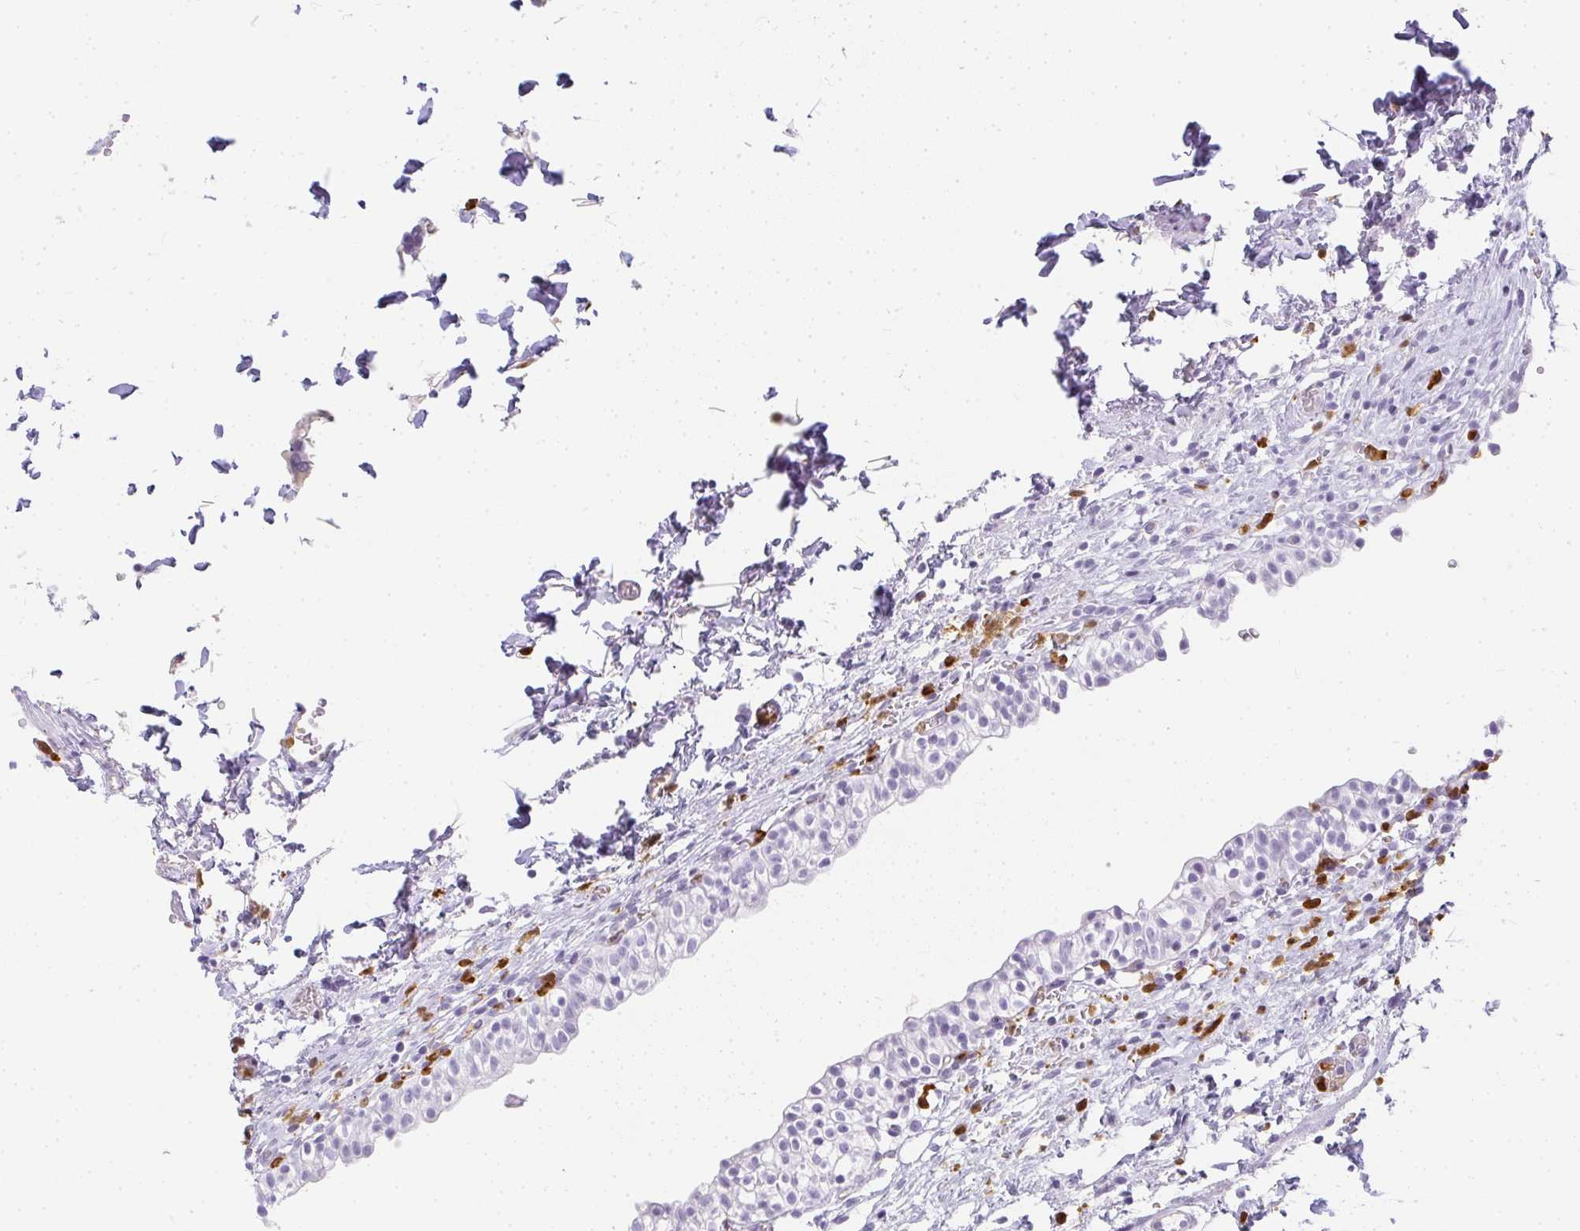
{"staining": {"intensity": "negative", "quantity": "none", "location": "none"}, "tissue": "urinary bladder", "cell_type": "Urothelial cells", "image_type": "normal", "snomed": [{"axis": "morphology", "description": "Normal tissue, NOS"}, {"axis": "topography", "description": "Urinary bladder"}, {"axis": "topography", "description": "Peripheral nerve tissue"}], "caption": "Urothelial cells are negative for protein expression in benign human urinary bladder. (Stains: DAB immunohistochemistry with hematoxylin counter stain, Microscopy: brightfield microscopy at high magnification).", "gene": "HK3", "patient": {"sex": "male", "age": 55}}